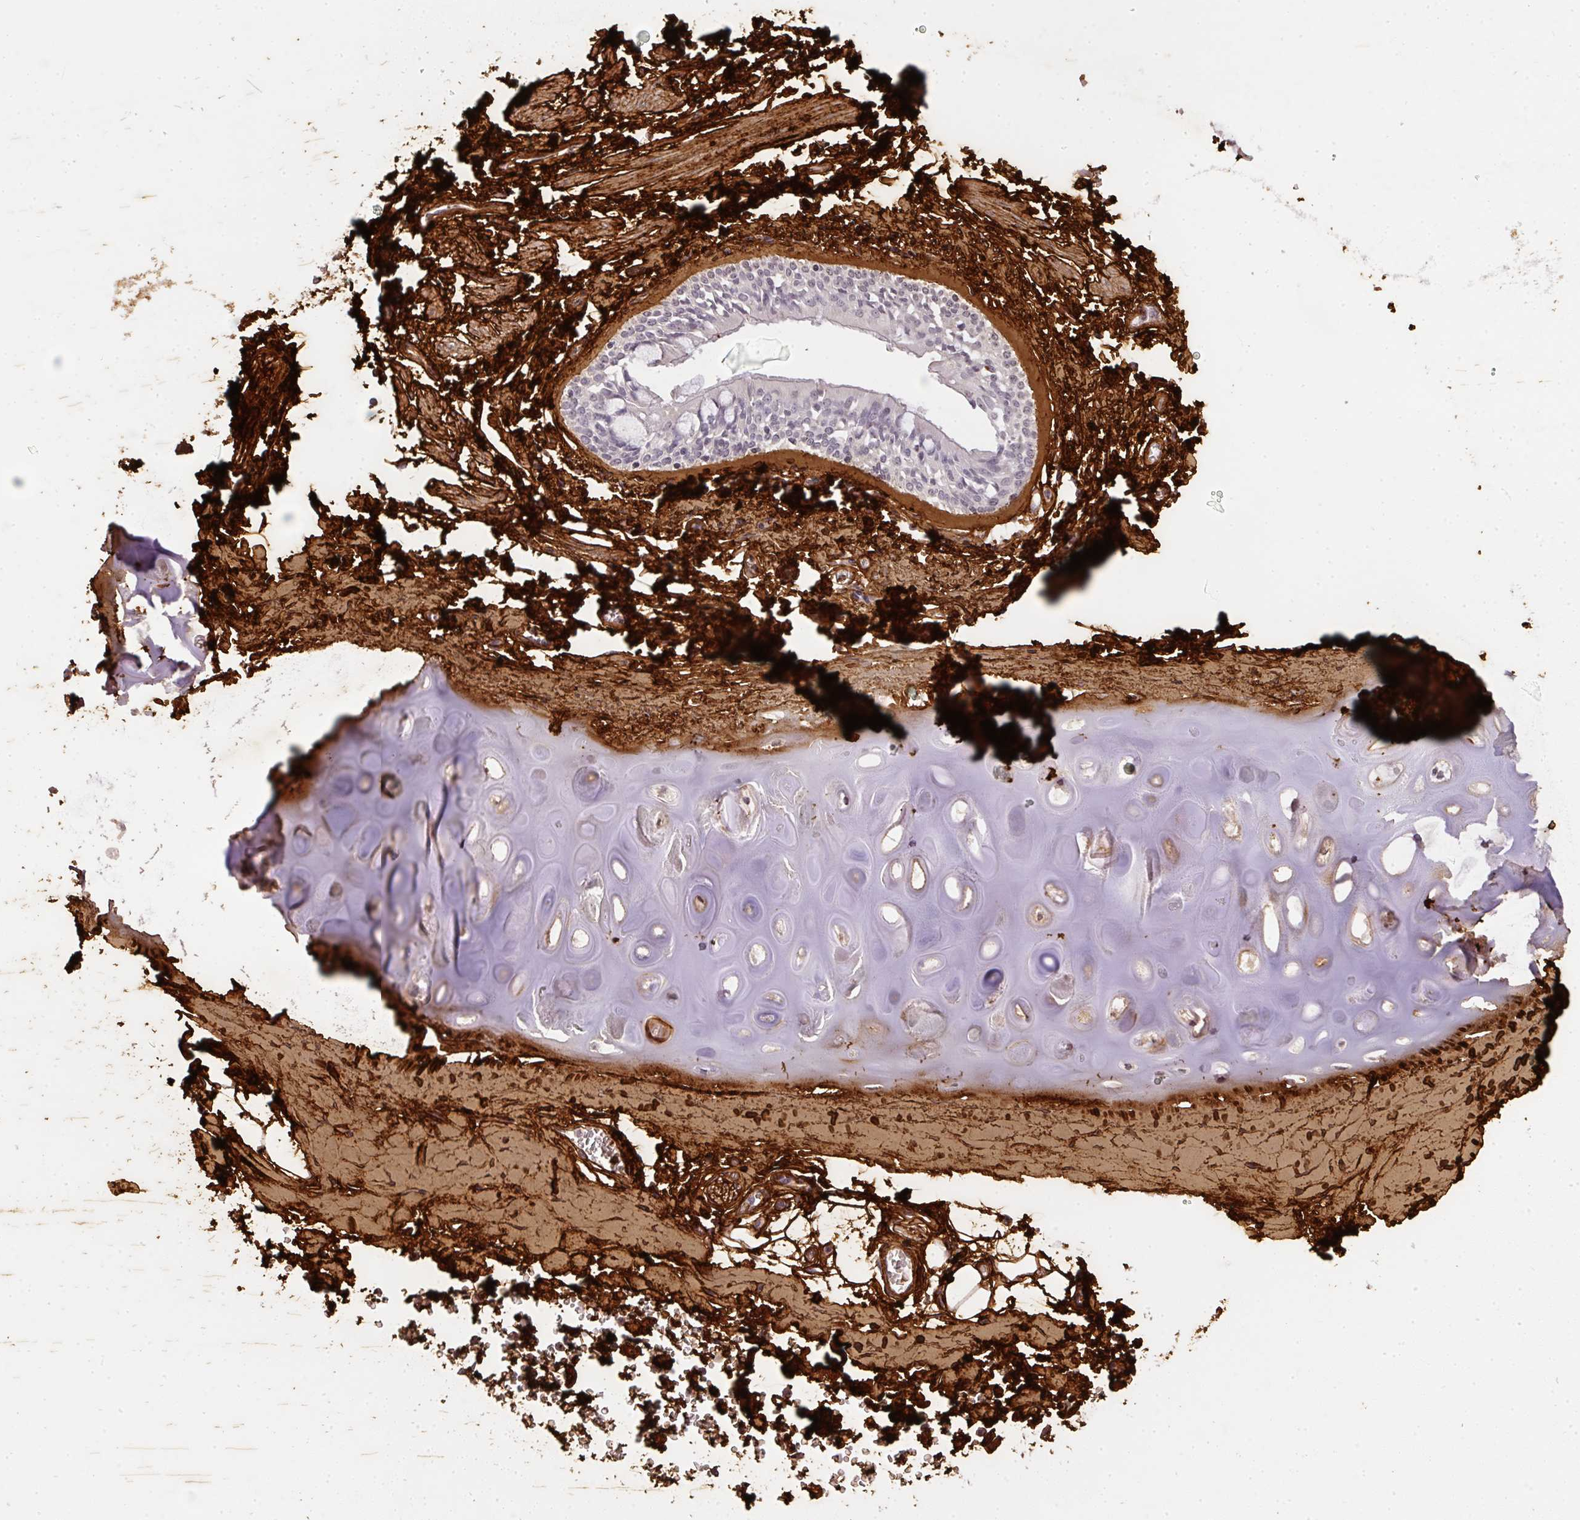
{"staining": {"intensity": "strong", "quantity": ">75%", "location": "cytoplasmic/membranous"}, "tissue": "adipose tissue", "cell_type": "Adipocytes", "image_type": "normal", "snomed": [{"axis": "morphology", "description": "Normal tissue, NOS"}, {"axis": "morphology", "description": "Degeneration, NOS"}, {"axis": "topography", "description": "Cartilage tissue"}, {"axis": "topography", "description": "Lung"}], "caption": "Normal adipose tissue shows strong cytoplasmic/membranous staining in approximately >75% of adipocytes, visualized by immunohistochemistry.", "gene": "COL3A1", "patient": {"sex": "female", "age": 61}}